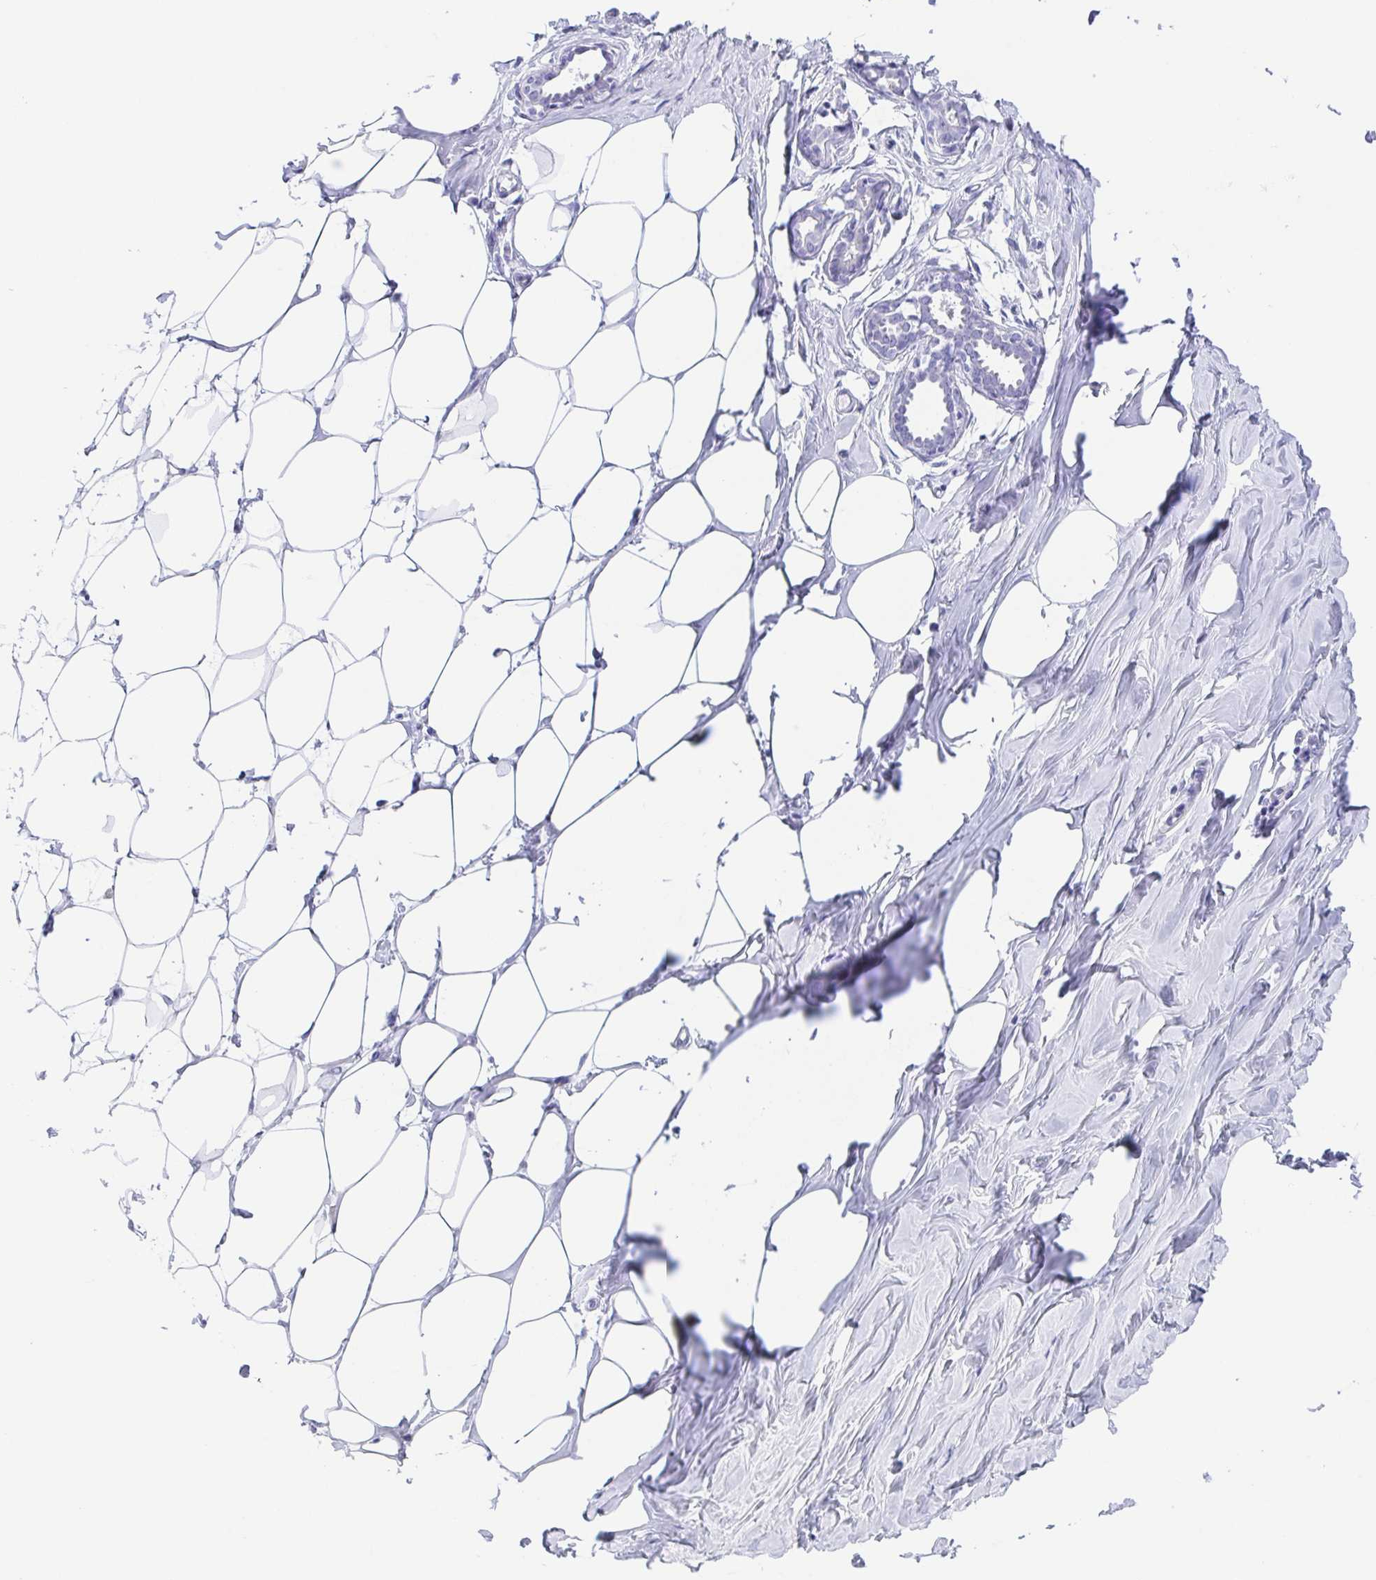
{"staining": {"intensity": "negative", "quantity": "none", "location": "none"}, "tissue": "breast", "cell_type": "Adipocytes", "image_type": "normal", "snomed": [{"axis": "morphology", "description": "Normal tissue, NOS"}, {"axis": "topography", "description": "Breast"}], "caption": "An IHC micrograph of unremarkable breast is shown. There is no staining in adipocytes of breast. (Stains: DAB immunohistochemistry (IHC) with hematoxylin counter stain, Microscopy: brightfield microscopy at high magnification).", "gene": "MUCL3", "patient": {"sex": "female", "age": 27}}